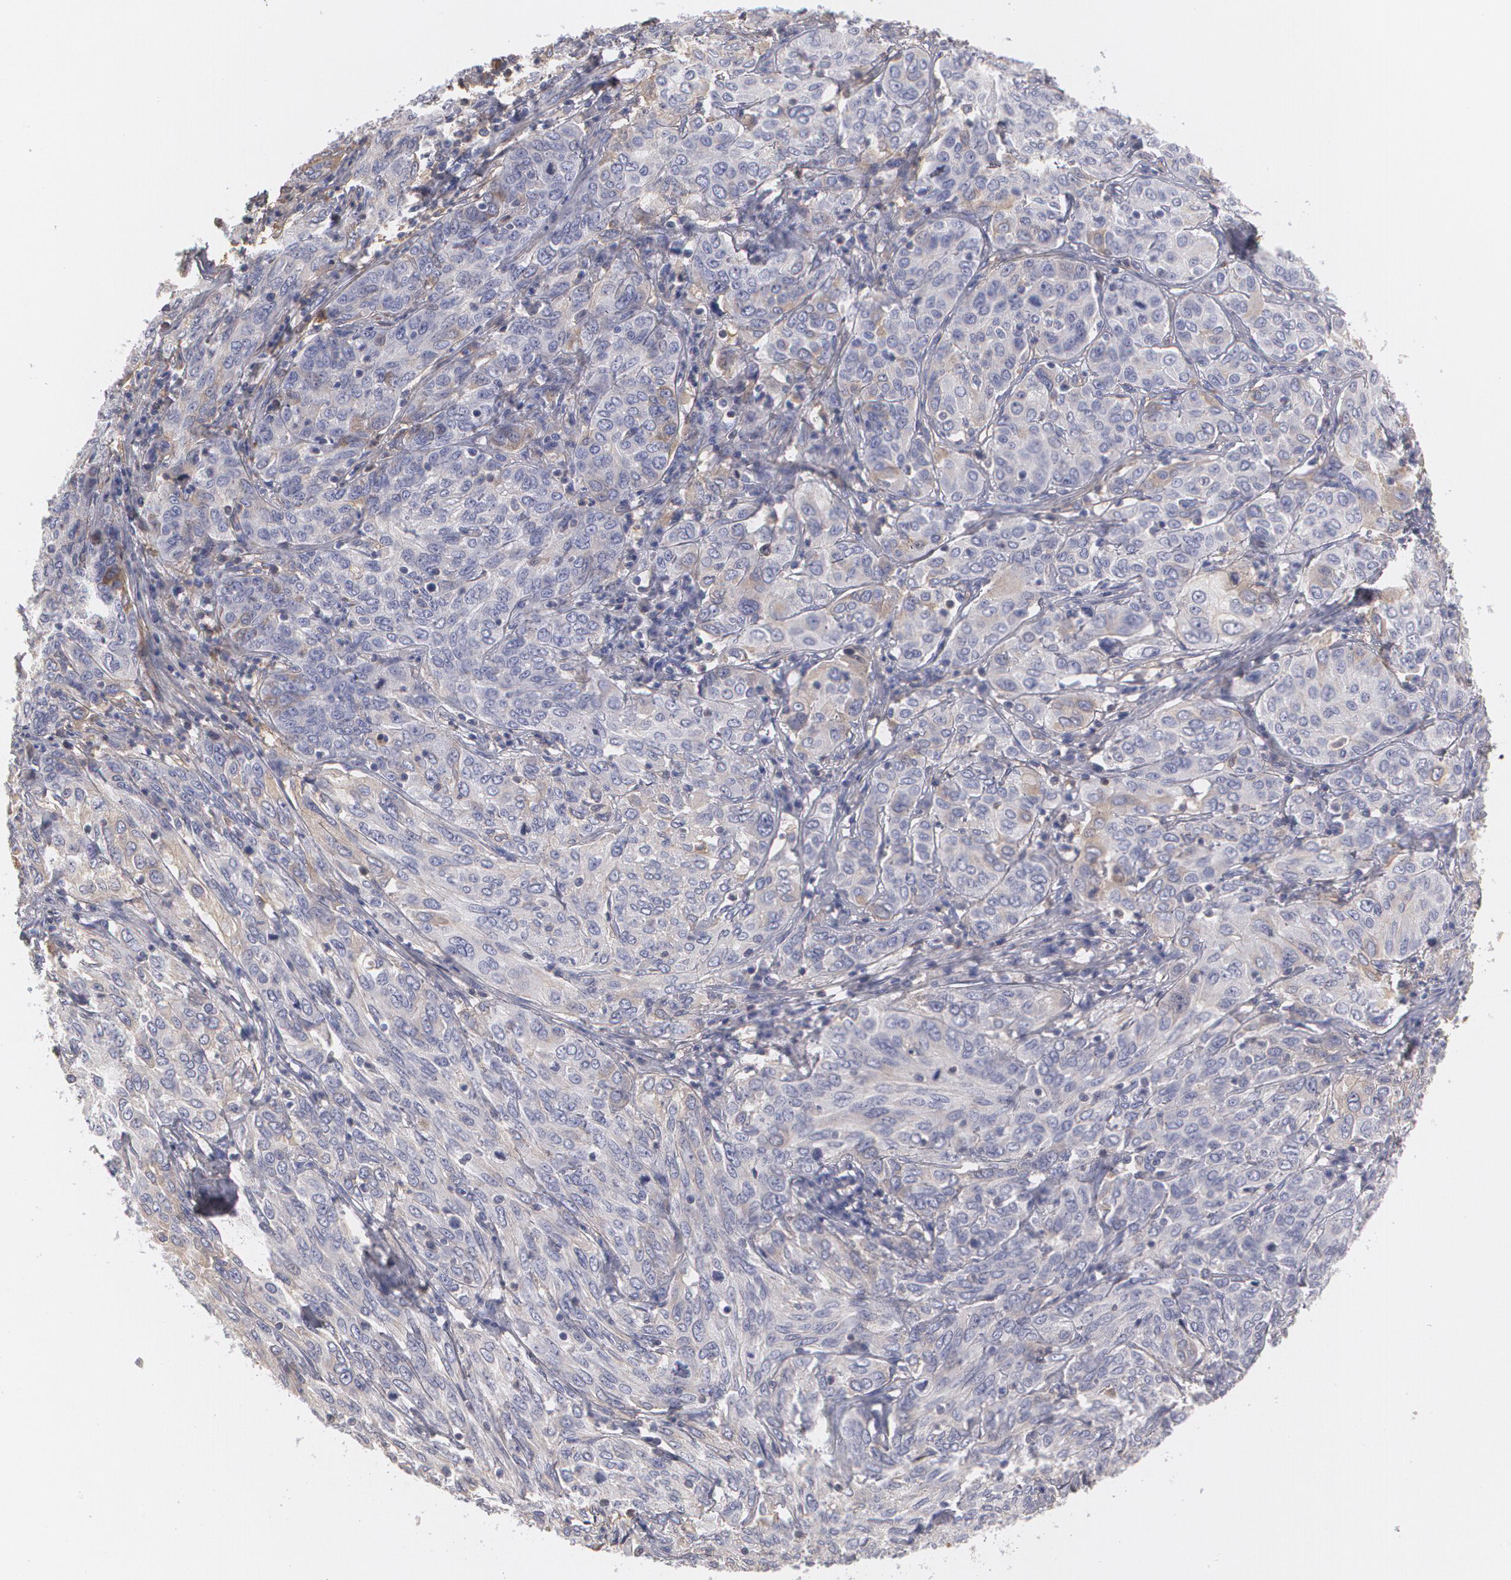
{"staining": {"intensity": "weak", "quantity": "<25%", "location": "cytoplasmic/membranous"}, "tissue": "cervical cancer", "cell_type": "Tumor cells", "image_type": "cancer", "snomed": [{"axis": "morphology", "description": "Squamous cell carcinoma, NOS"}, {"axis": "topography", "description": "Cervix"}], "caption": "High power microscopy photomicrograph of an immunohistochemistry (IHC) image of cervical cancer (squamous cell carcinoma), revealing no significant expression in tumor cells.", "gene": "SERPINA1", "patient": {"sex": "female", "age": 38}}